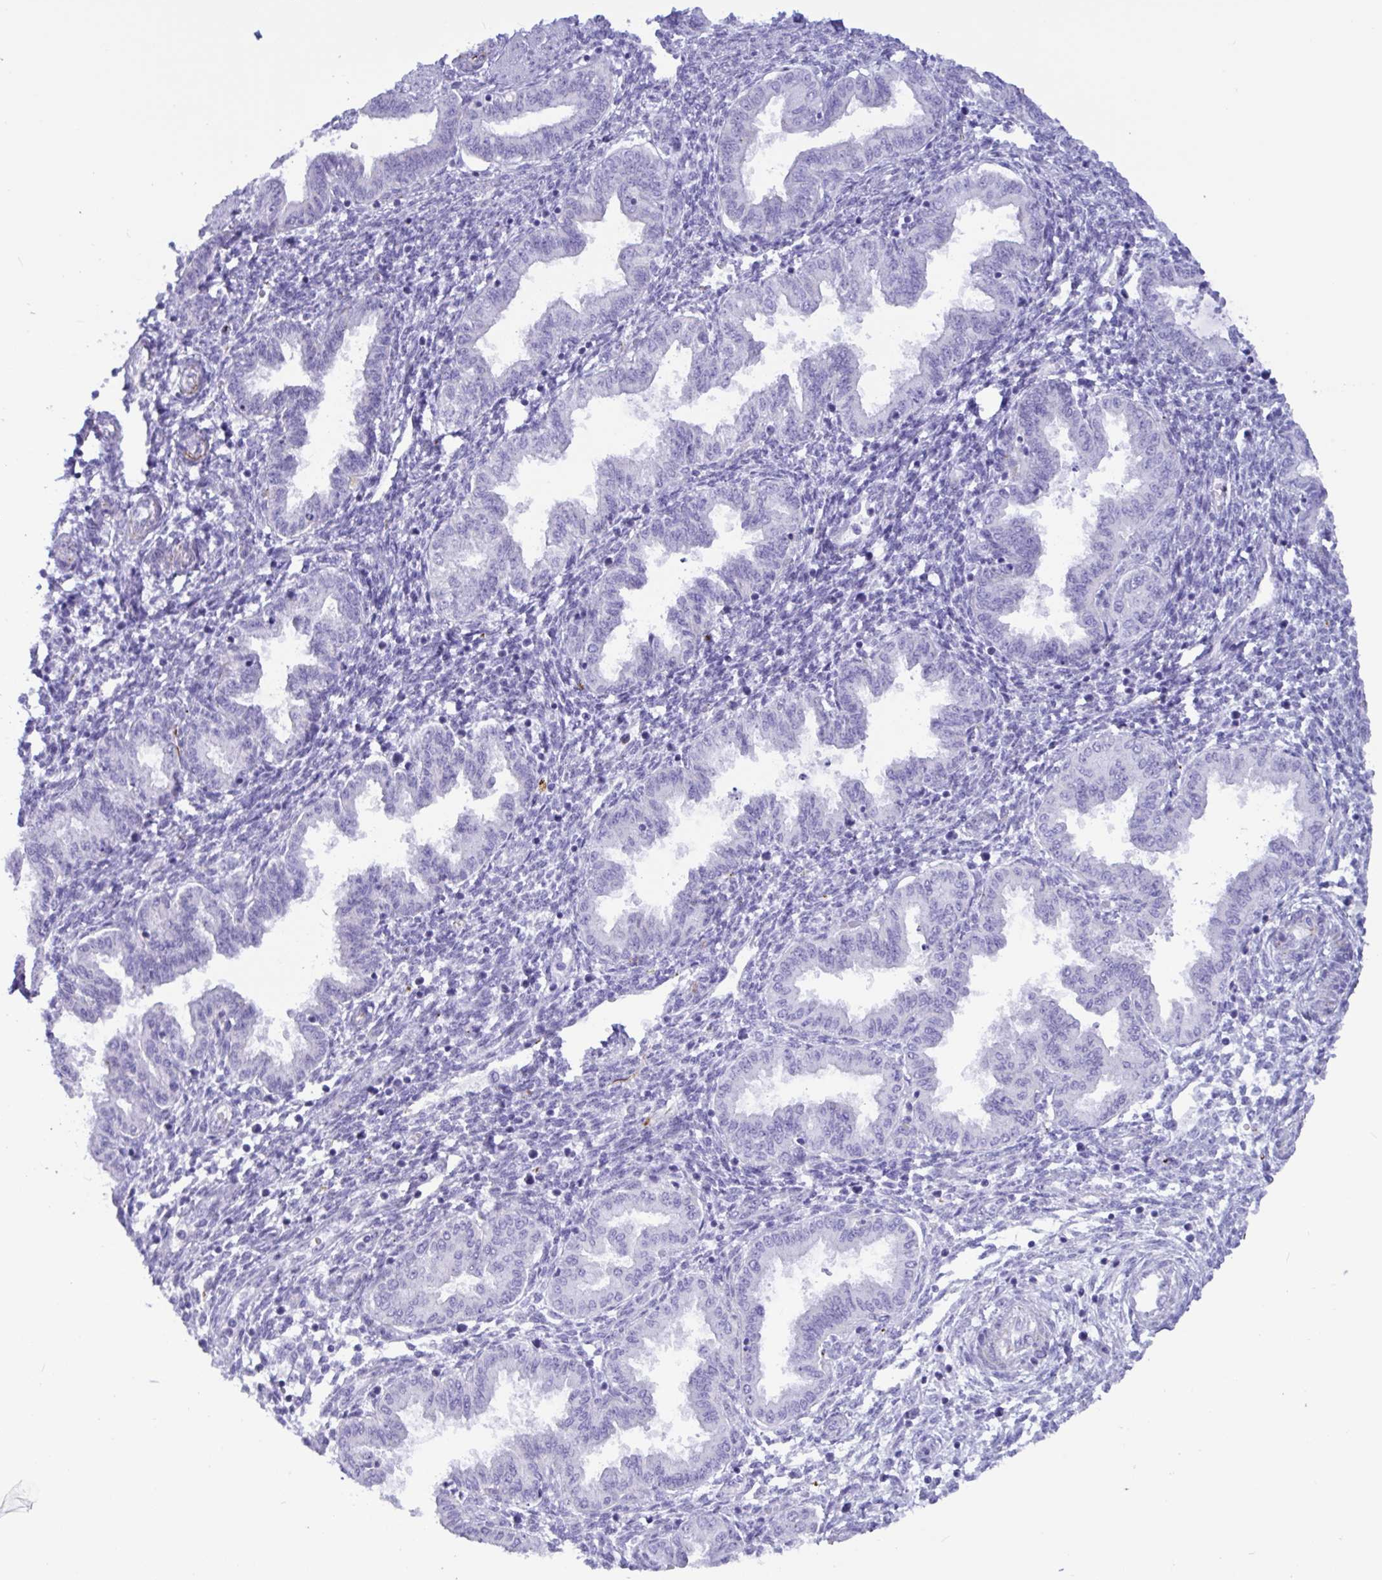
{"staining": {"intensity": "negative", "quantity": "none", "location": "none"}, "tissue": "endometrium", "cell_type": "Cells in endometrial stroma", "image_type": "normal", "snomed": [{"axis": "morphology", "description": "Normal tissue, NOS"}, {"axis": "topography", "description": "Endometrium"}], "caption": "Immunohistochemistry of normal endometrium demonstrates no staining in cells in endometrial stroma.", "gene": "SMAD5", "patient": {"sex": "female", "age": 33}}